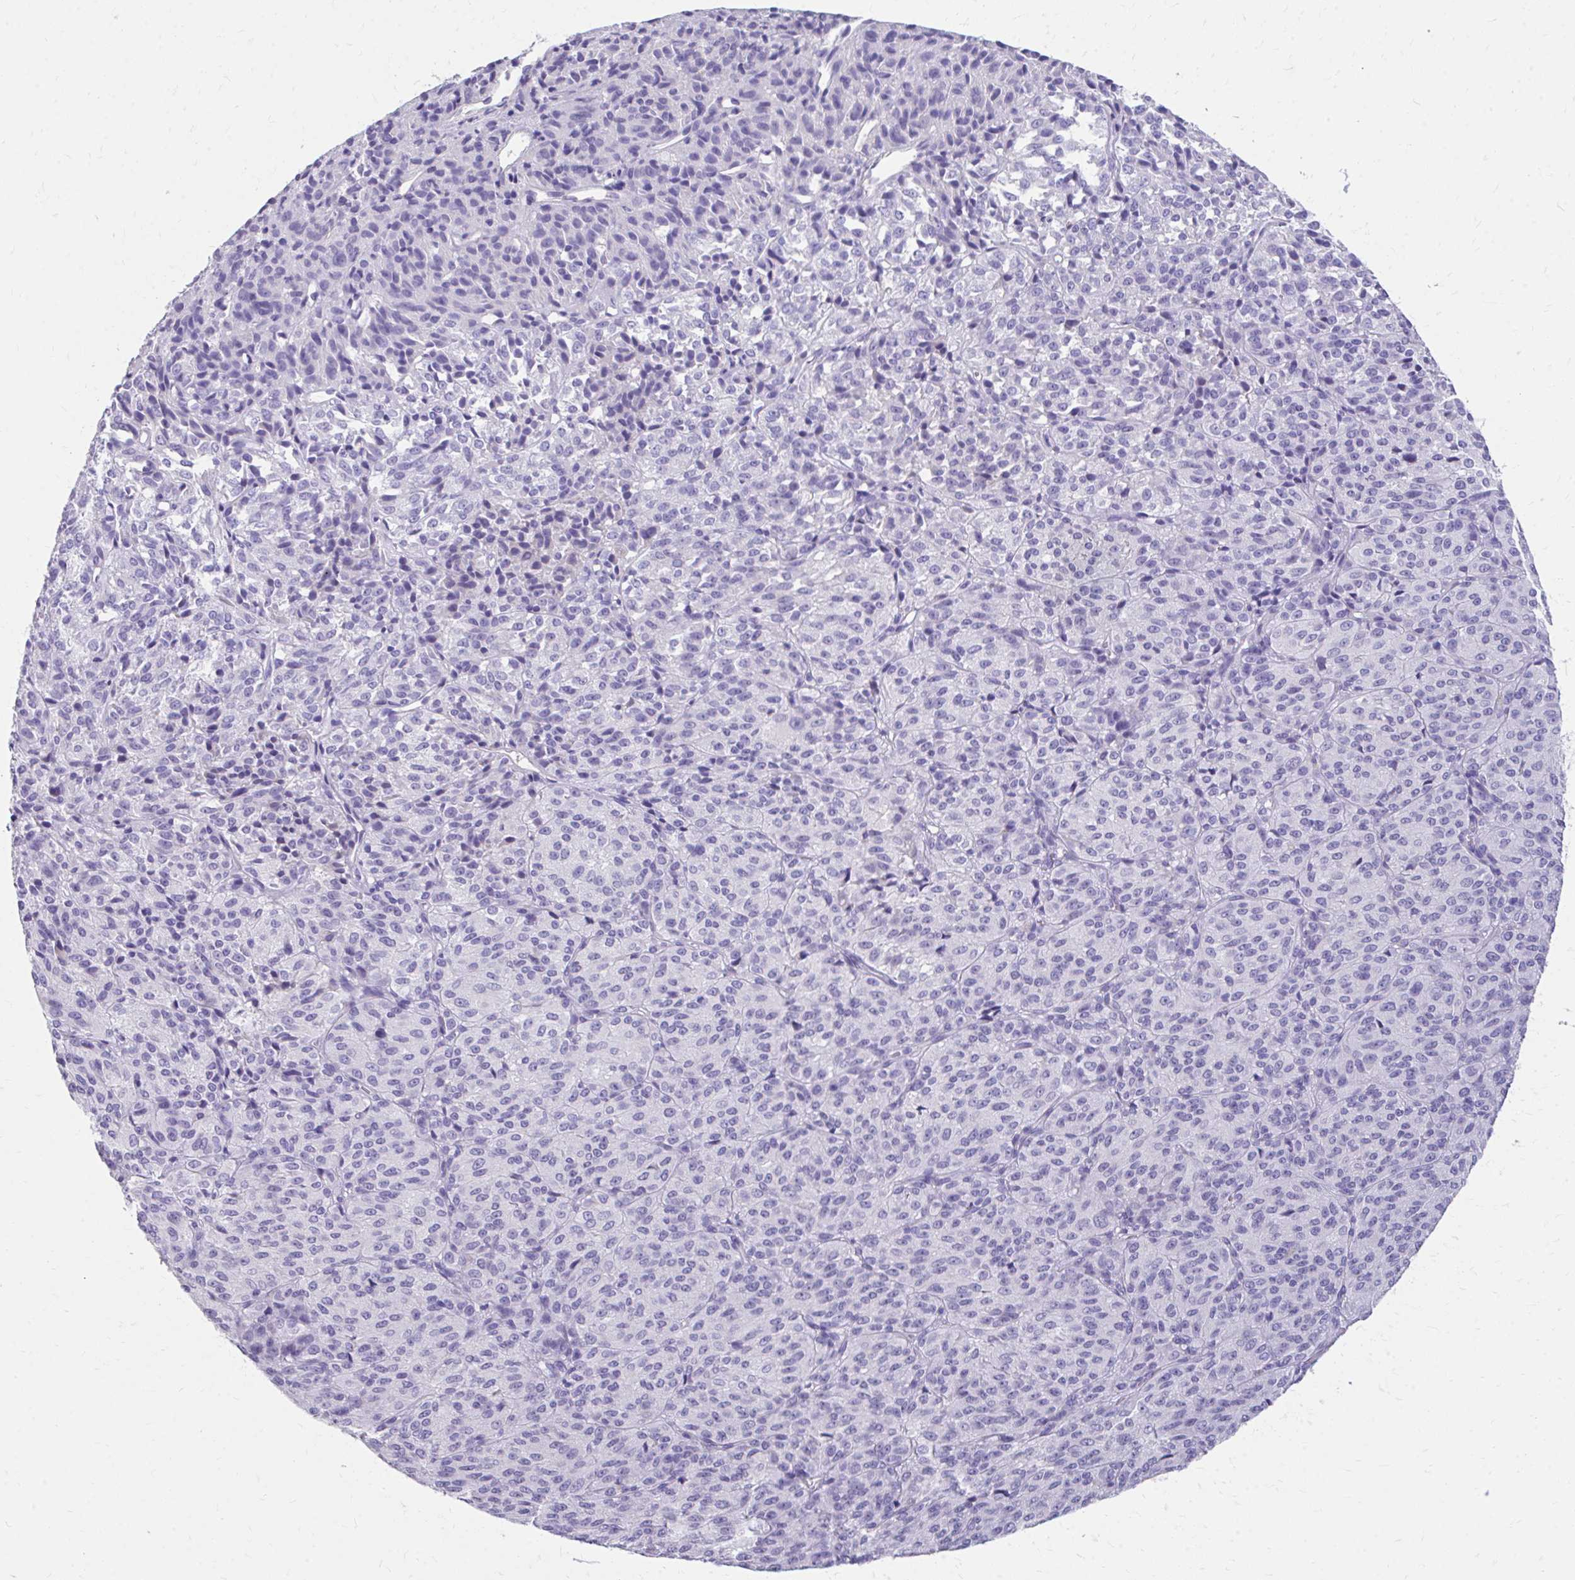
{"staining": {"intensity": "negative", "quantity": "none", "location": "none"}, "tissue": "melanoma", "cell_type": "Tumor cells", "image_type": "cancer", "snomed": [{"axis": "morphology", "description": "Malignant melanoma, Metastatic site"}, {"axis": "topography", "description": "Brain"}], "caption": "Malignant melanoma (metastatic site) was stained to show a protein in brown. There is no significant staining in tumor cells. The staining was performed using DAB to visualize the protein expression in brown, while the nuclei were stained in blue with hematoxylin (Magnification: 20x).", "gene": "CFH", "patient": {"sex": "female", "age": 56}}